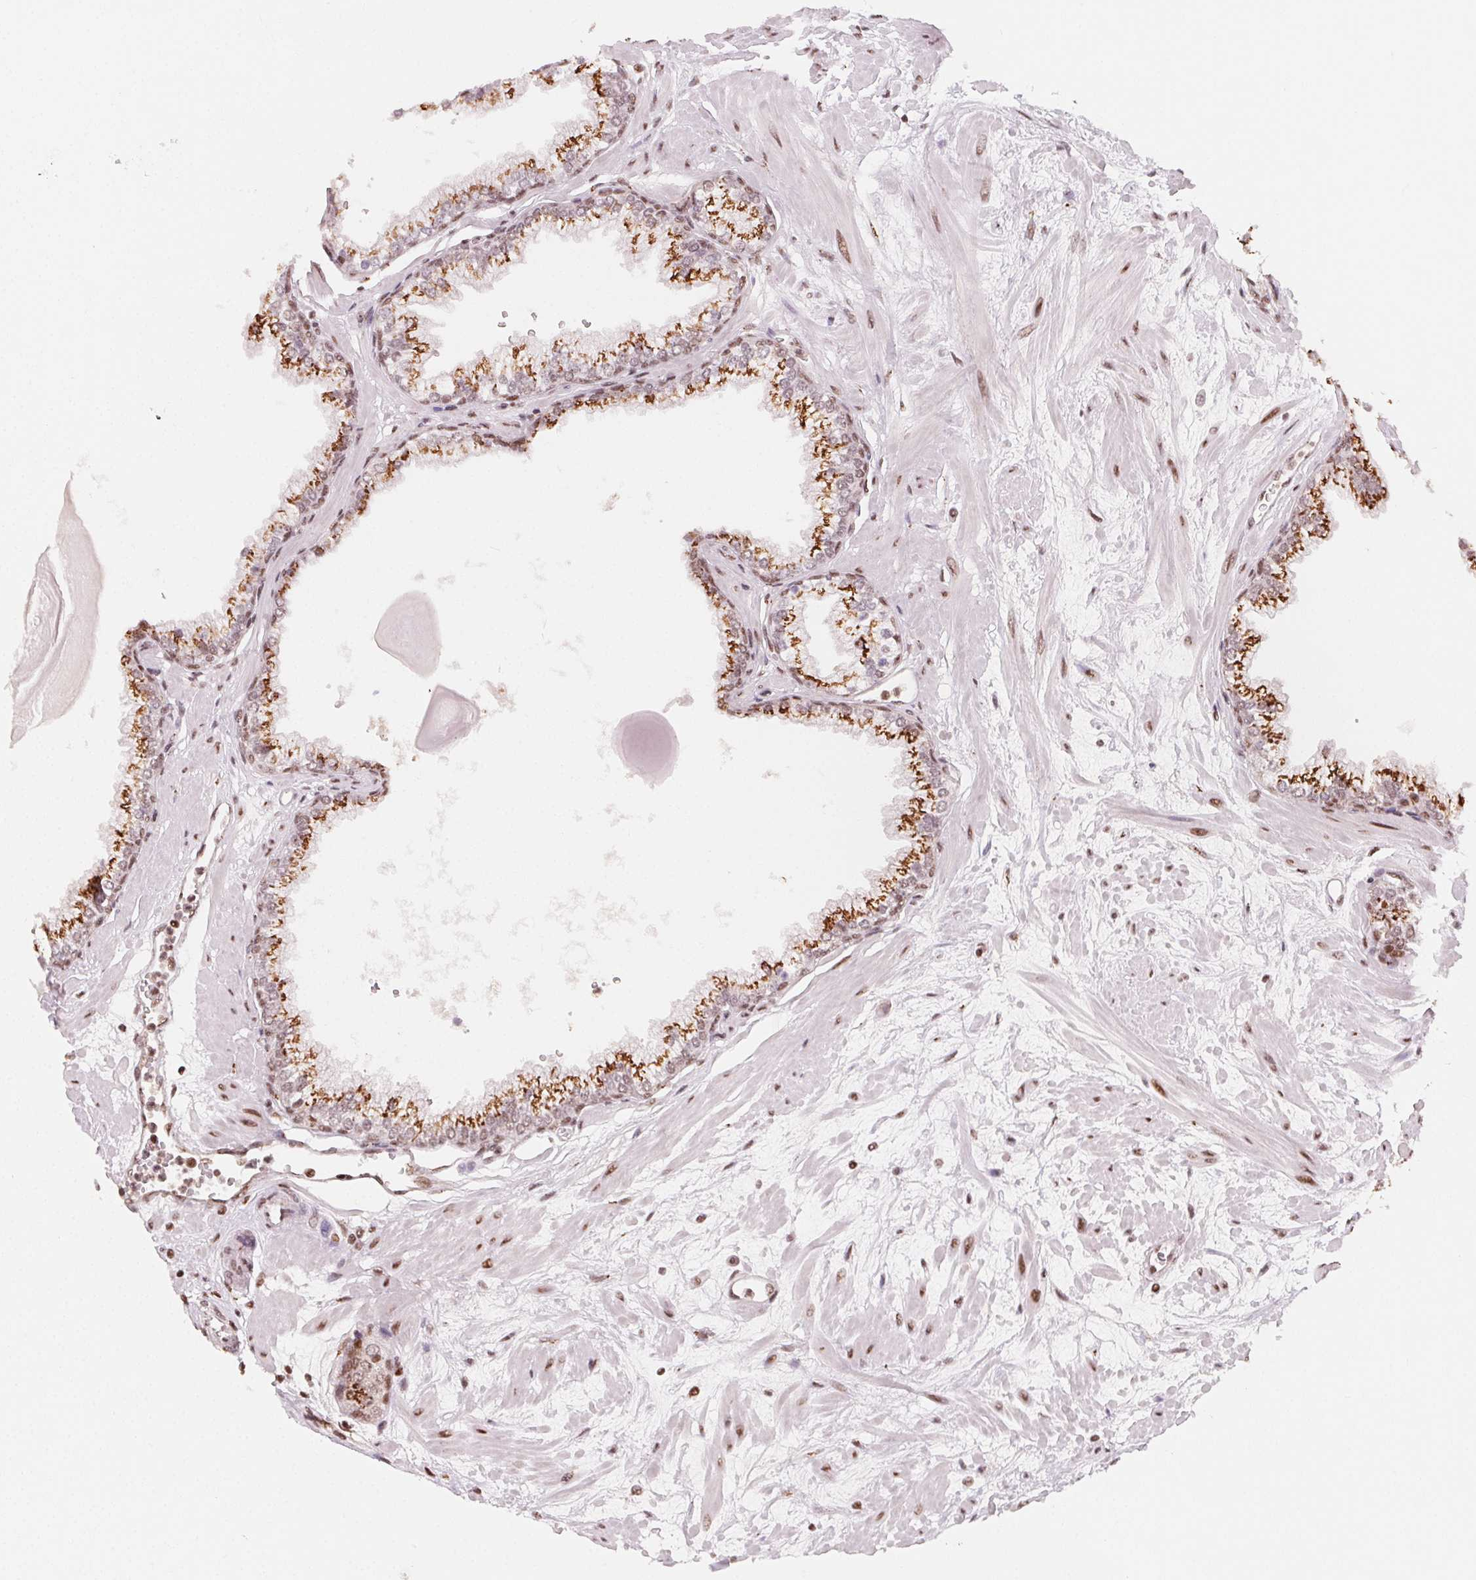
{"staining": {"intensity": "strong", "quantity": ">75%", "location": "cytoplasmic/membranous,nuclear"}, "tissue": "prostate", "cell_type": "Glandular cells", "image_type": "normal", "snomed": [{"axis": "morphology", "description": "Normal tissue, NOS"}, {"axis": "topography", "description": "Prostate"}, {"axis": "topography", "description": "Peripheral nerve tissue"}], "caption": "Strong cytoplasmic/membranous,nuclear positivity for a protein is present in approximately >75% of glandular cells of normal prostate using immunohistochemistry.", "gene": "TOPORS", "patient": {"sex": "male", "age": 61}}